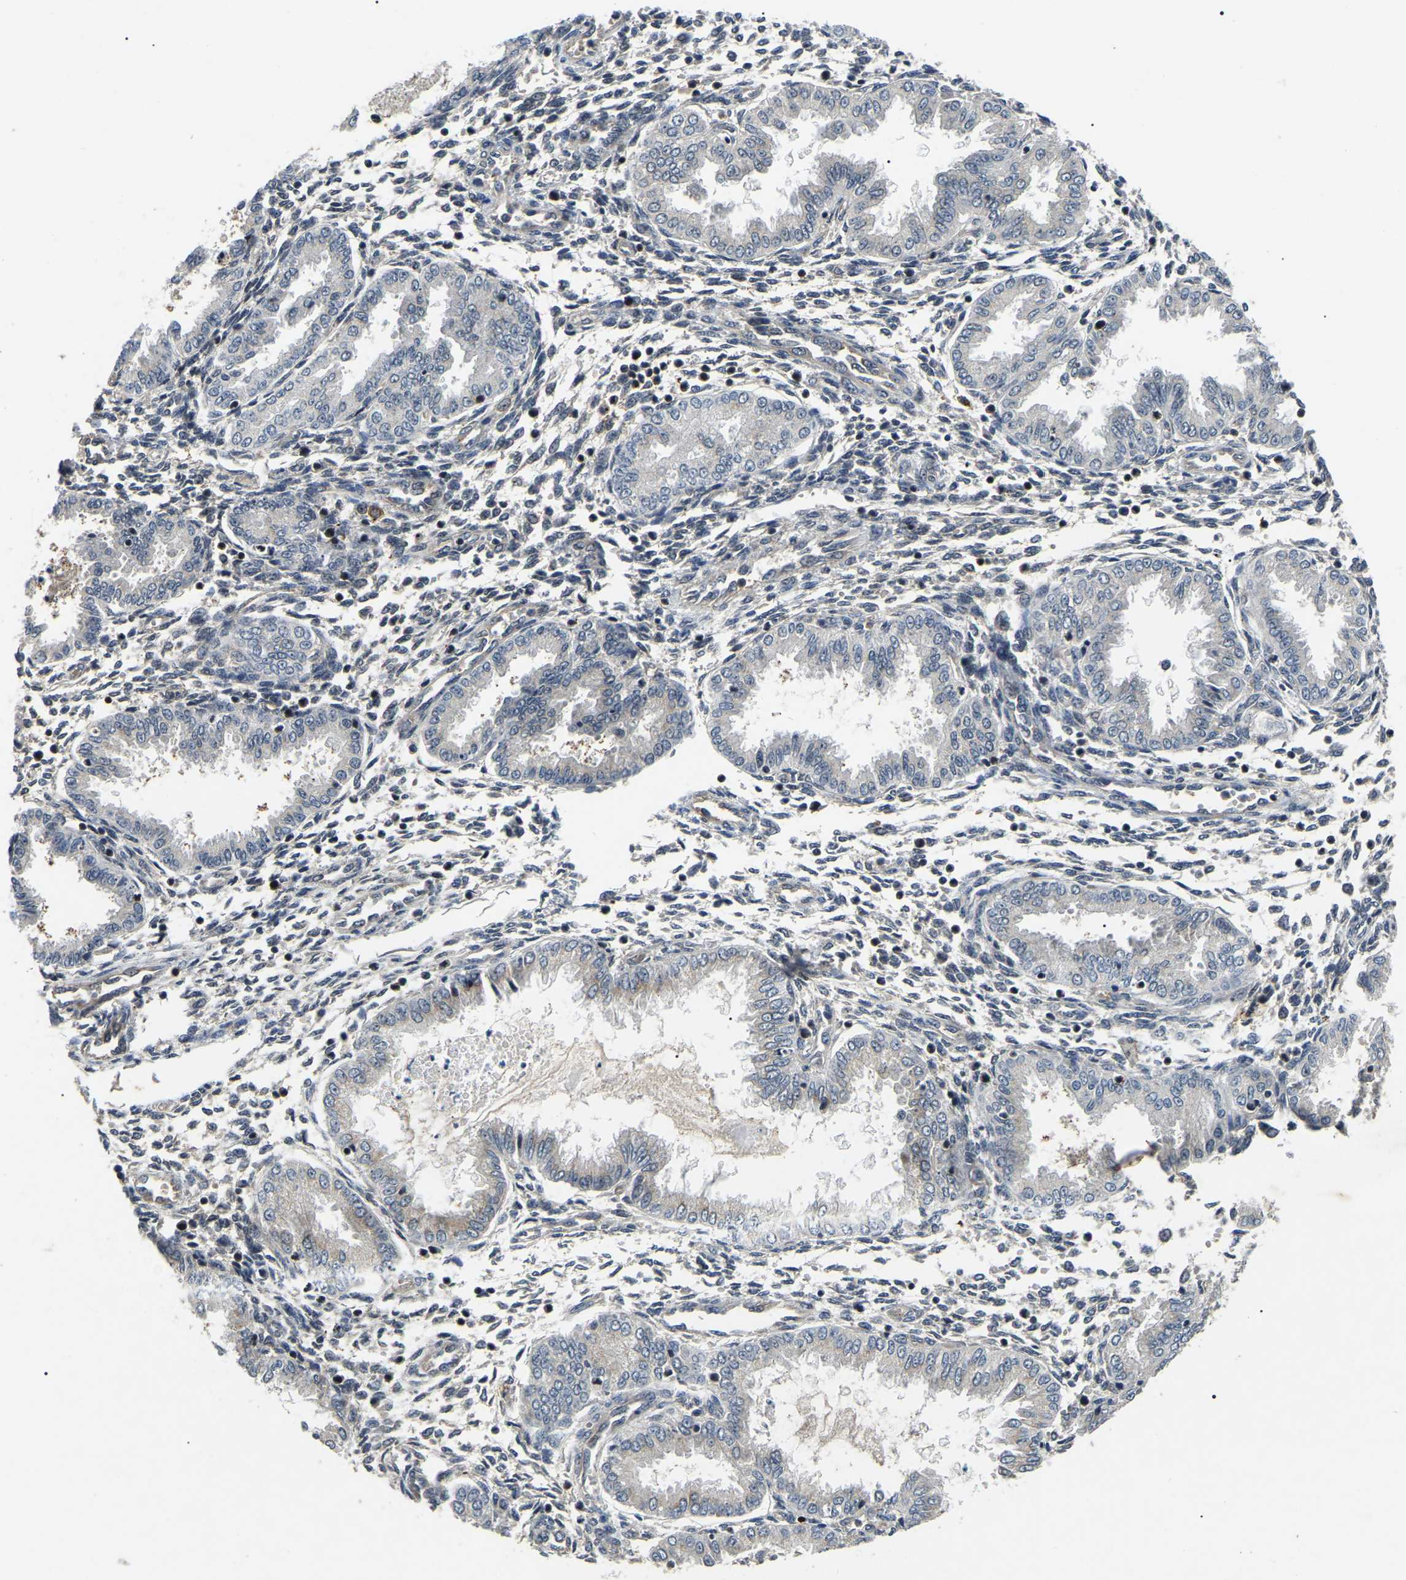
{"staining": {"intensity": "moderate", "quantity": "<25%", "location": "cytoplasmic/membranous"}, "tissue": "endometrium", "cell_type": "Cells in endometrial stroma", "image_type": "normal", "snomed": [{"axis": "morphology", "description": "Normal tissue, NOS"}, {"axis": "topography", "description": "Endometrium"}], "caption": "Immunohistochemical staining of unremarkable endometrium exhibits moderate cytoplasmic/membranous protein positivity in approximately <25% of cells in endometrial stroma. Immunohistochemistry (ihc) stains the protein of interest in brown and the nuclei are stained blue.", "gene": "RBM28", "patient": {"sex": "female", "age": 33}}